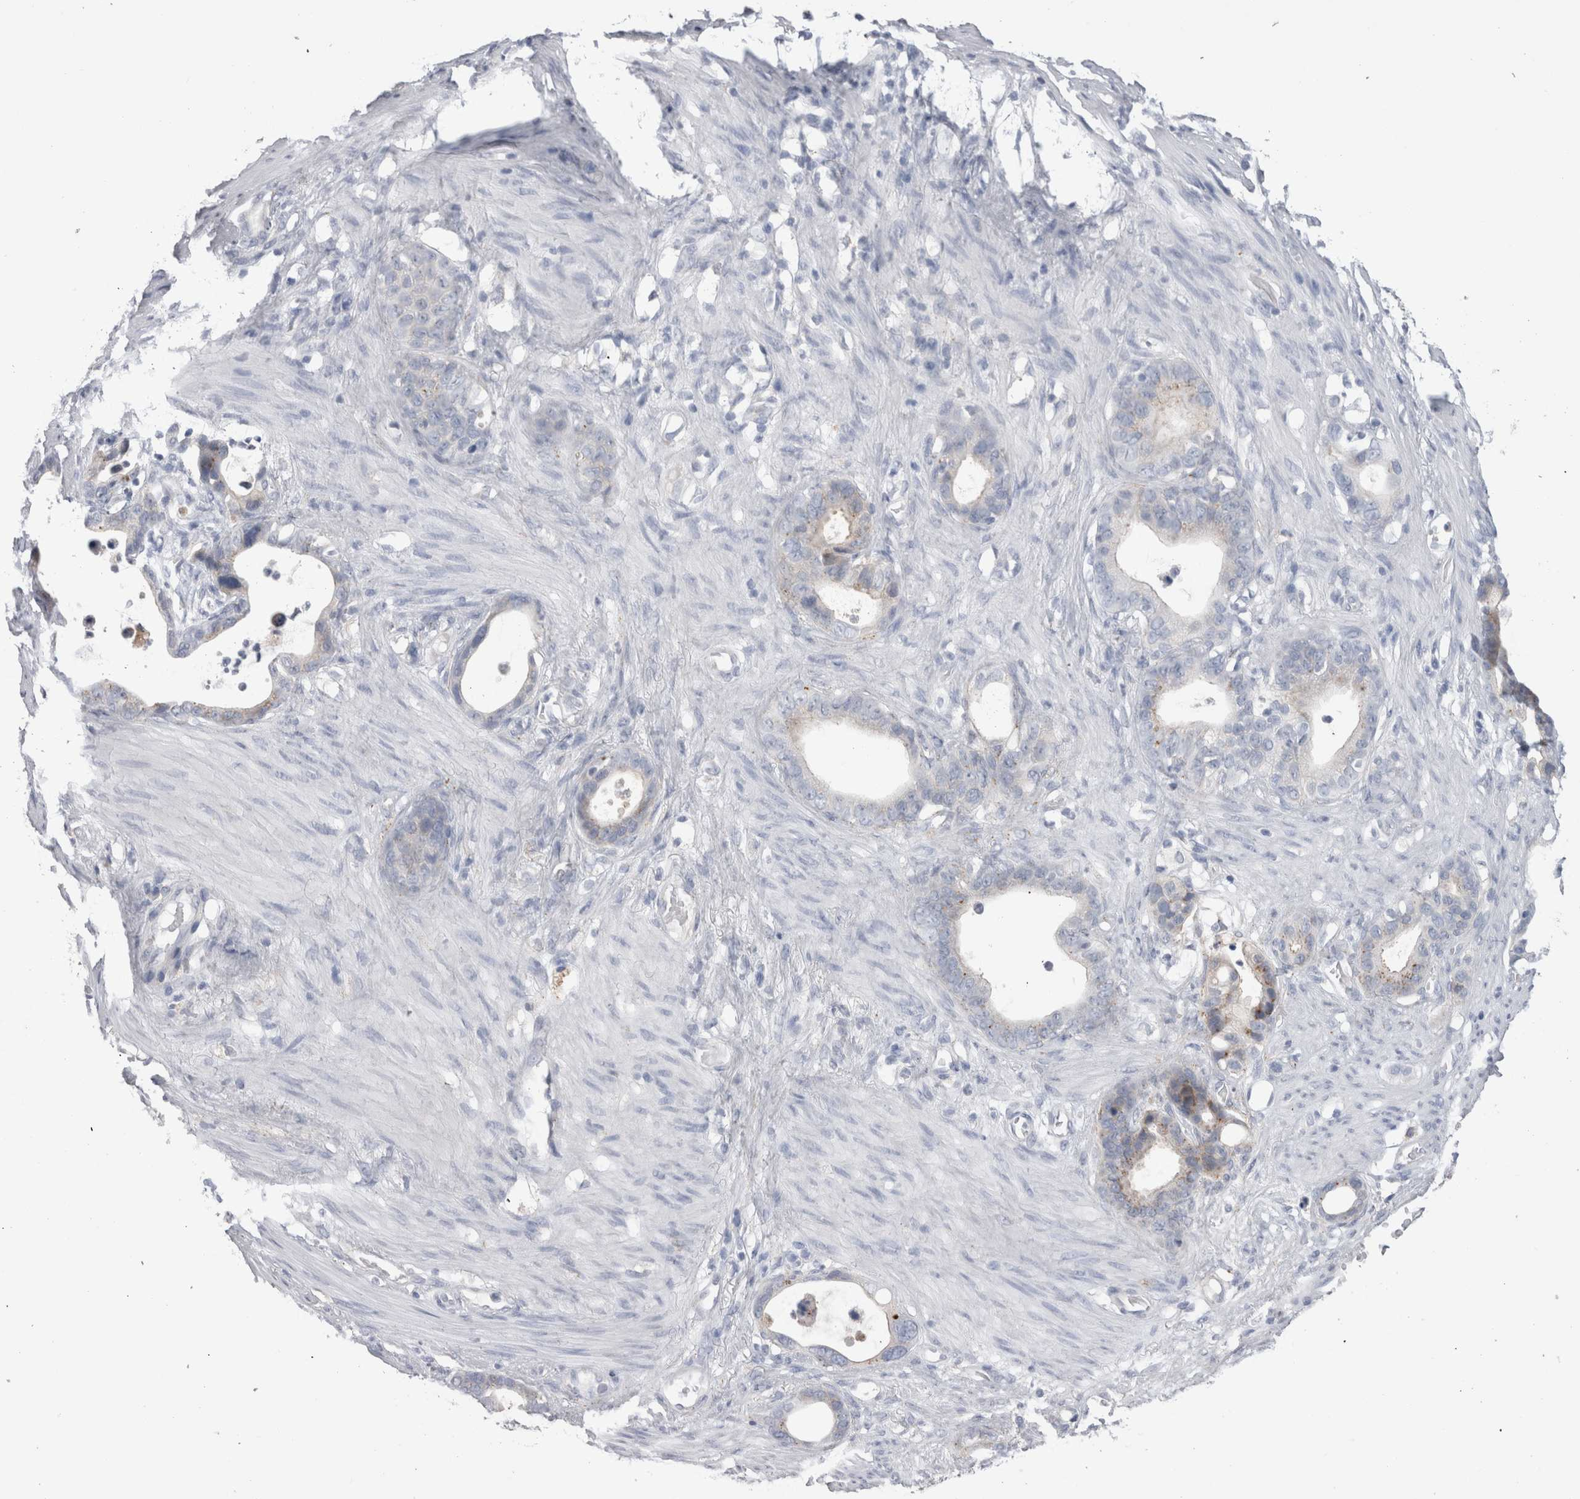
{"staining": {"intensity": "negative", "quantity": "none", "location": "none"}, "tissue": "stomach cancer", "cell_type": "Tumor cells", "image_type": "cancer", "snomed": [{"axis": "morphology", "description": "Adenocarcinoma, NOS"}, {"axis": "topography", "description": "Stomach"}], "caption": "Human adenocarcinoma (stomach) stained for a protein using immunohistochemistry (IHC) reveals no positivity in tumor cells.", "gene": "EPDR1", "patient": {"sex": "female", "age": 75}}